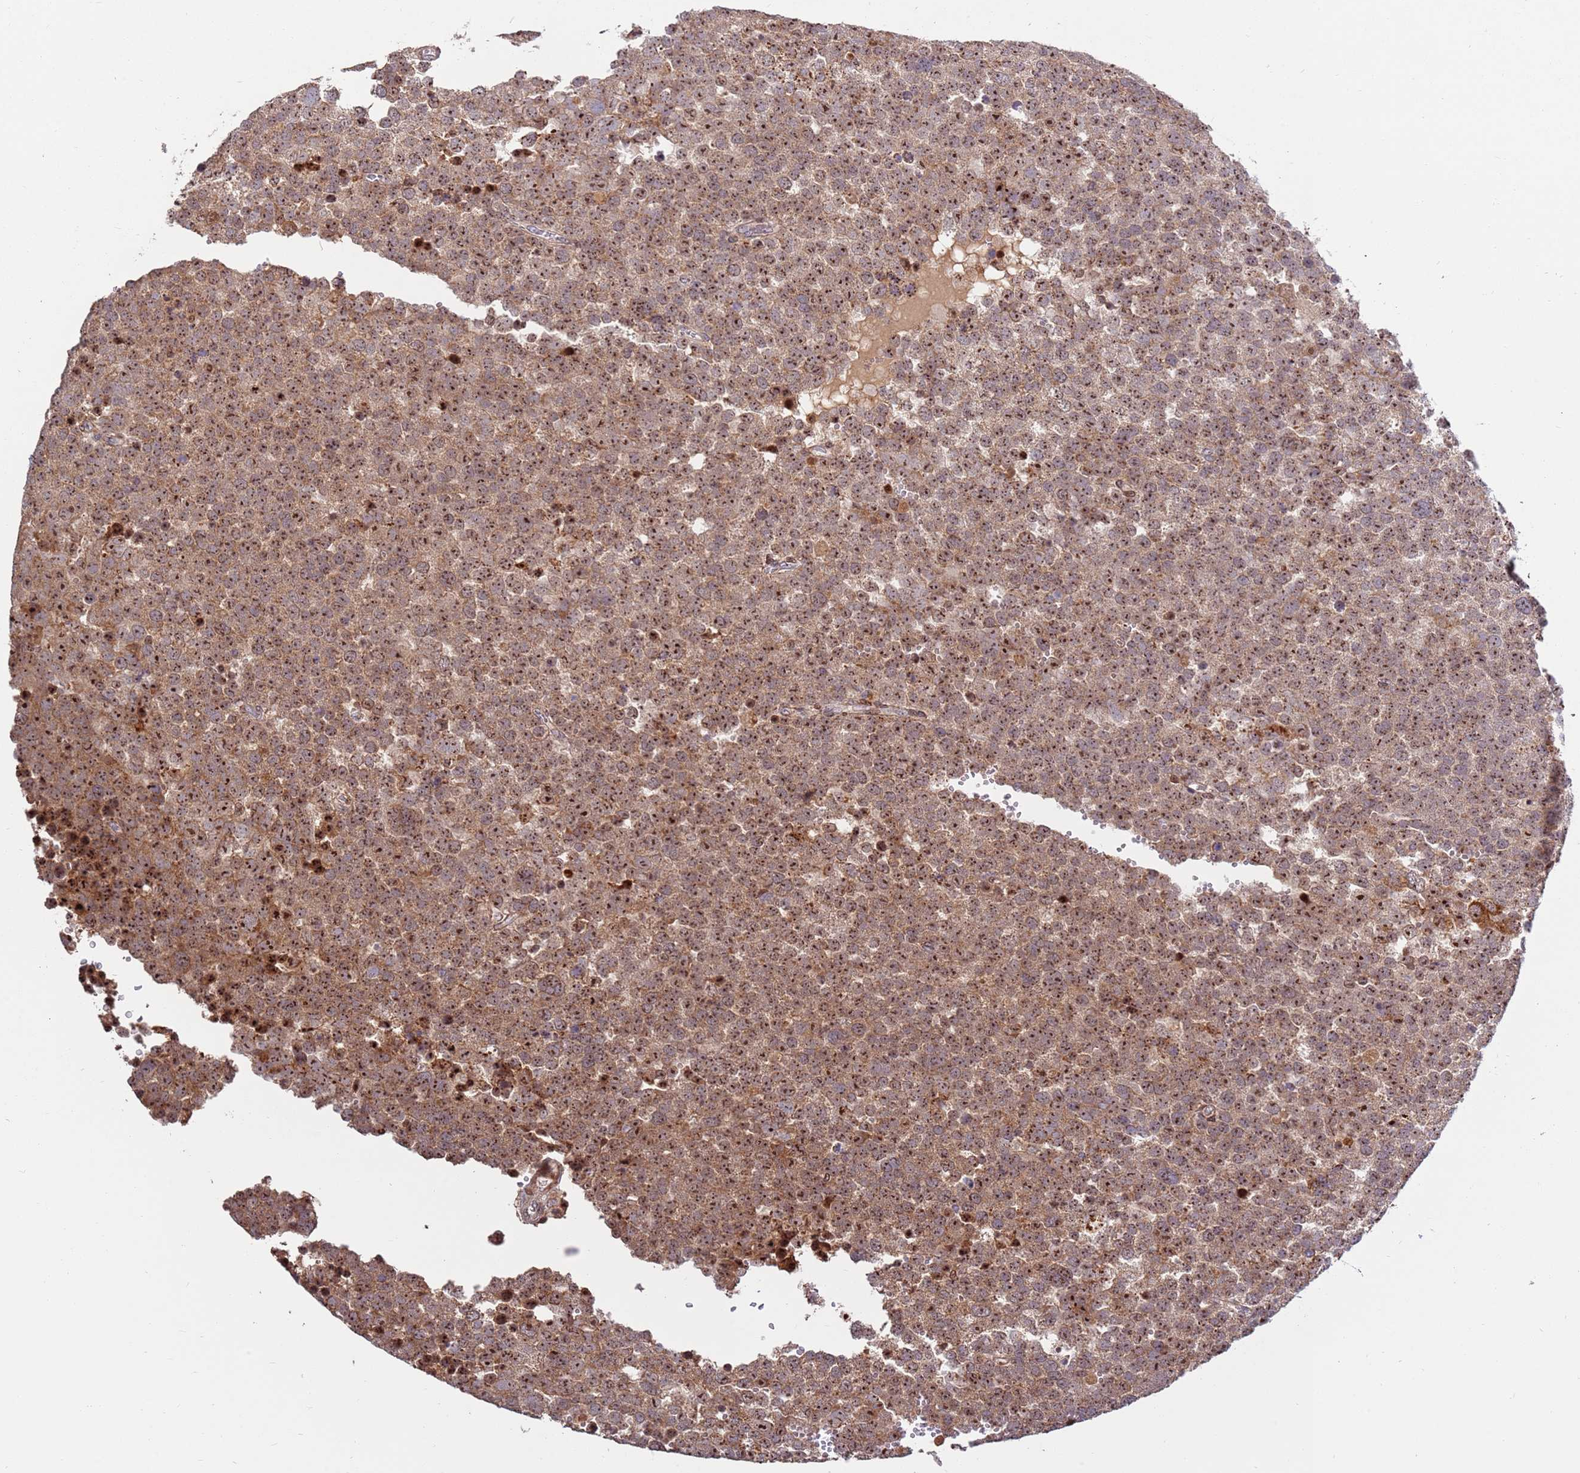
{"staining": {"intensity": "strong", "quantity": ">75%", "location": "cytoplasmic/membranous,nuclear"}, "tissue": "testis cancer", "cell_type": "Tumor cells", "image_type": "cancer", "snomed": [{"axis": "morphology", "description": "Seminoma, NOS"}, {"axis": "topography", "description": "Testis"}], "caption": "Immunohistochemistry (IHC) photomicrograph of neoplastic tissue: human seminoma (testis) stained using immunohistochemistry demonstrates high levels of strong protein expression localized specifically in the cytoplasmic/membranous and nuclear of tumor cells, appearing as a cytoplasmic/membranous and nuclear brown color.", "gene": "KIF25", "patient": {"sex": "male", "age": 71}}